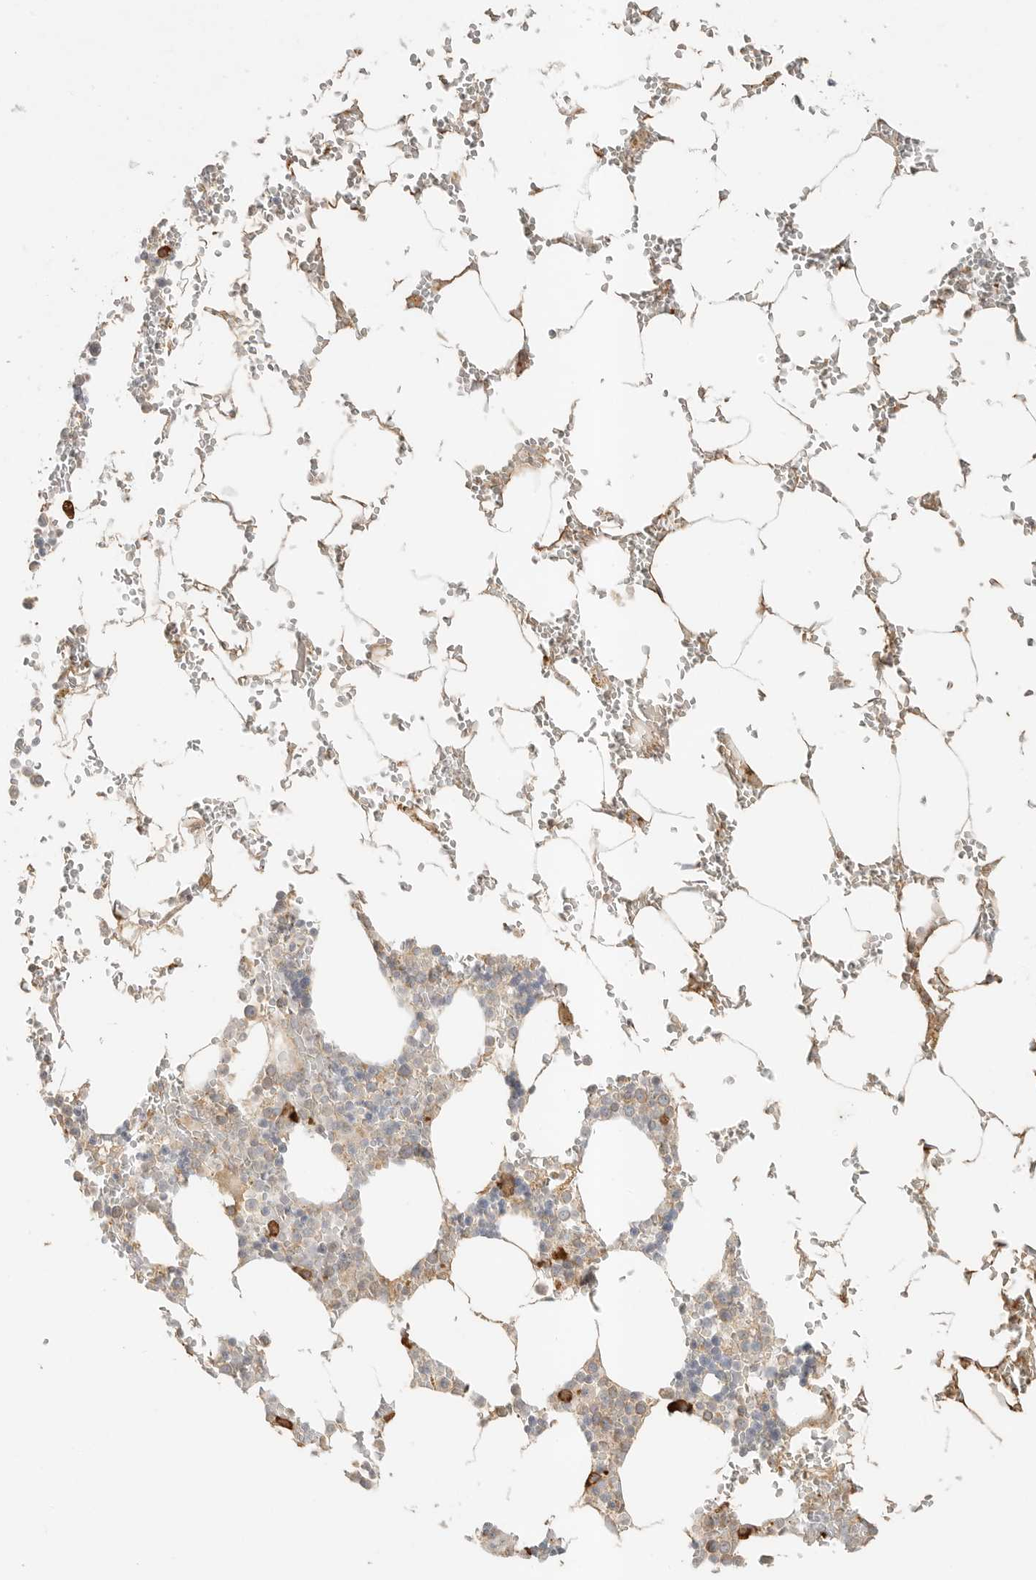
{"staining": {"intensity": "moderate", "quantity": "<25%", "location": "cytoplasmic/membranous"}, "tissue": "bone marrow", "cell_type": "Hematopoietic cells", "image_type": "normal", "snomed": [{"axis": "morphology", "description": "Normal tissue, NOS"}, {"axis": "topography", "description": "Bone marrow"}], "caption": "Normal bone marrow displays moderate cytoplasmic/membranous positivity in about <25% of hematopoietic cells.", "gene": "SLC25A36", "patient": {"sex": "male", "age": 70}}